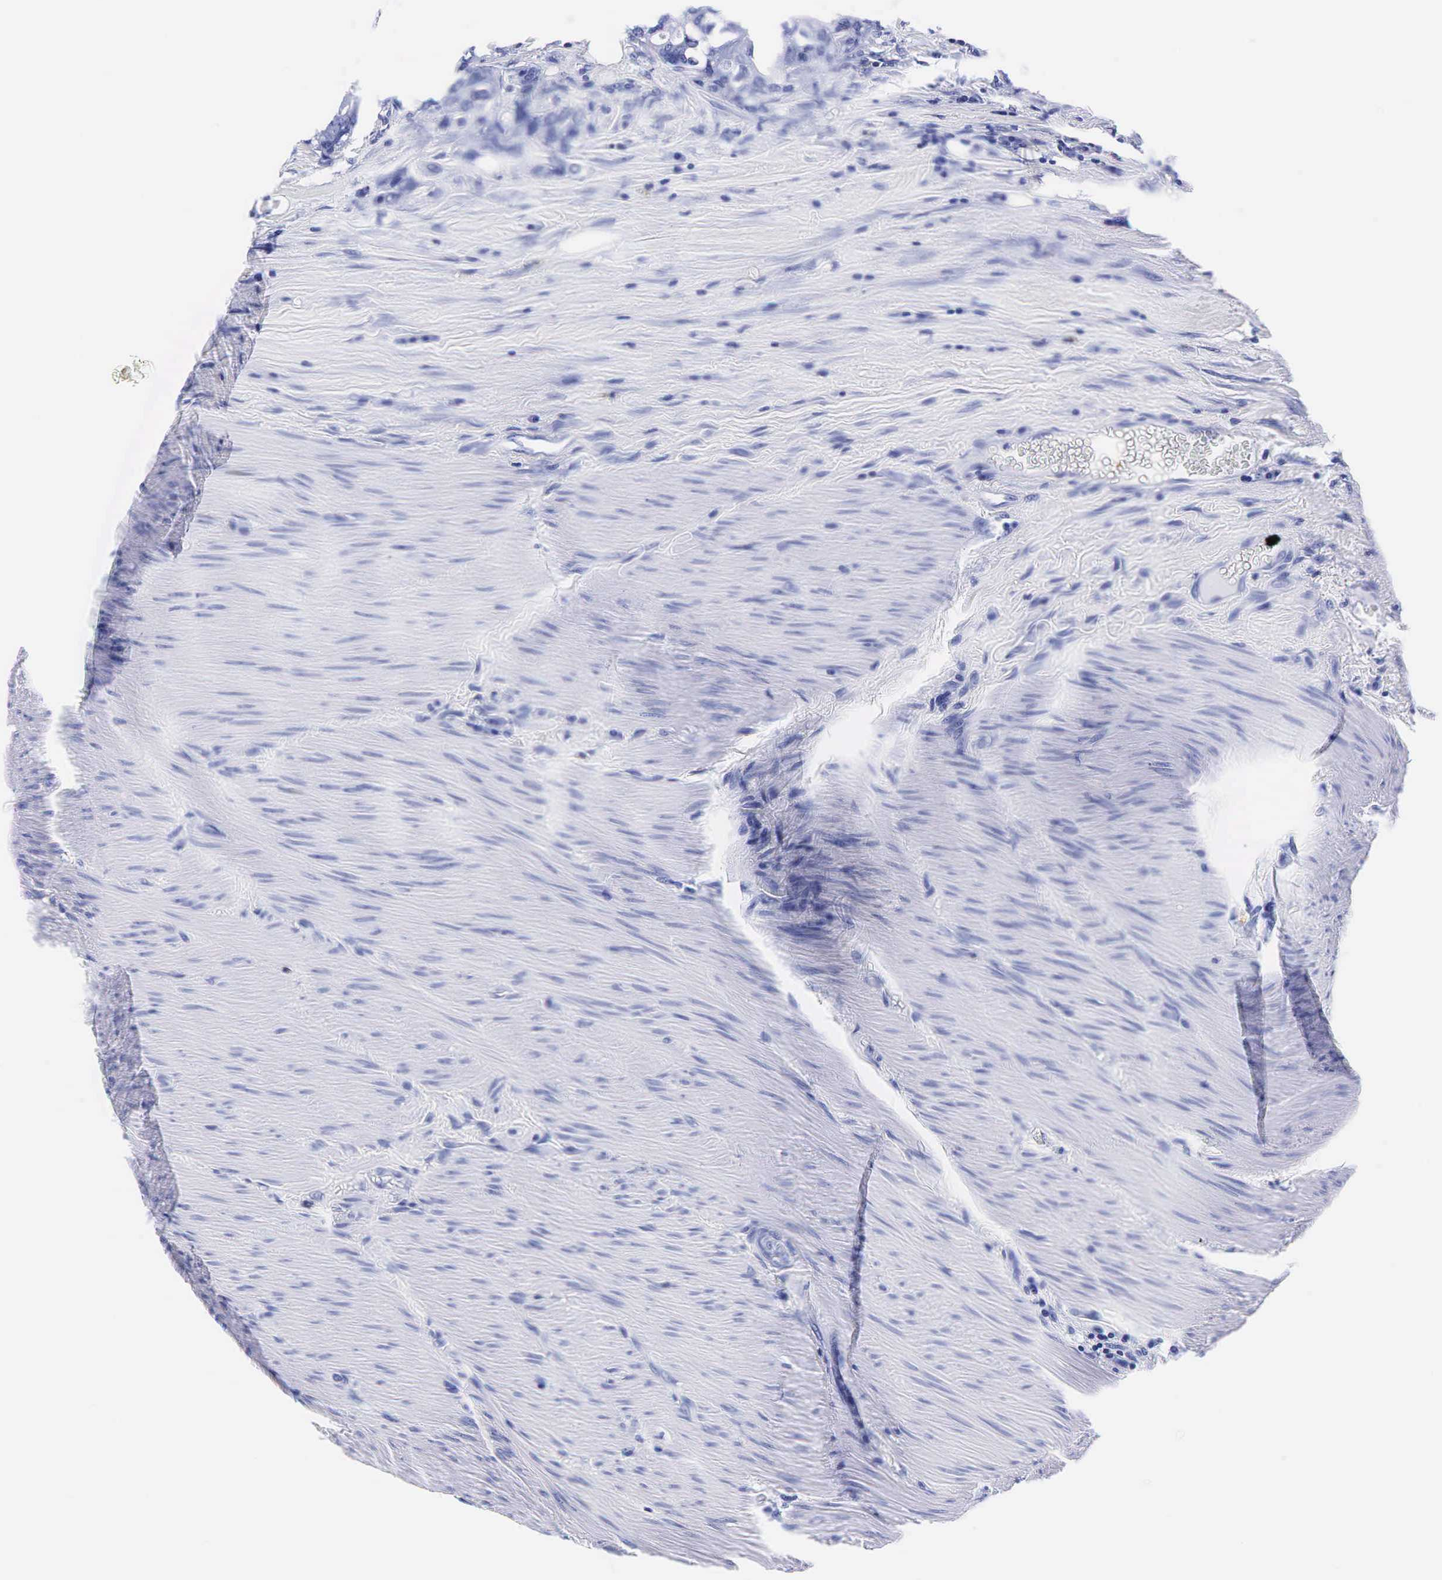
{"staining": {"intensity": "negative", "quantity": "none", "location": "none"}, "tissue": "colorectal cancer", "cell_type": "Tumor cells", "image_type": "cancer", "snomed": [{"axis": "morphology", "description": "Adenocarcinoma, NOS"}, {"axis": "topography", "description": "Rectum"}], "caption": "Immunohistochemical staining of colorectal adenocarcinoma exhibits no significant positivity in tumor cells.", "gene": "KLK3", "patient": {"sex": "female", "age": 57}}